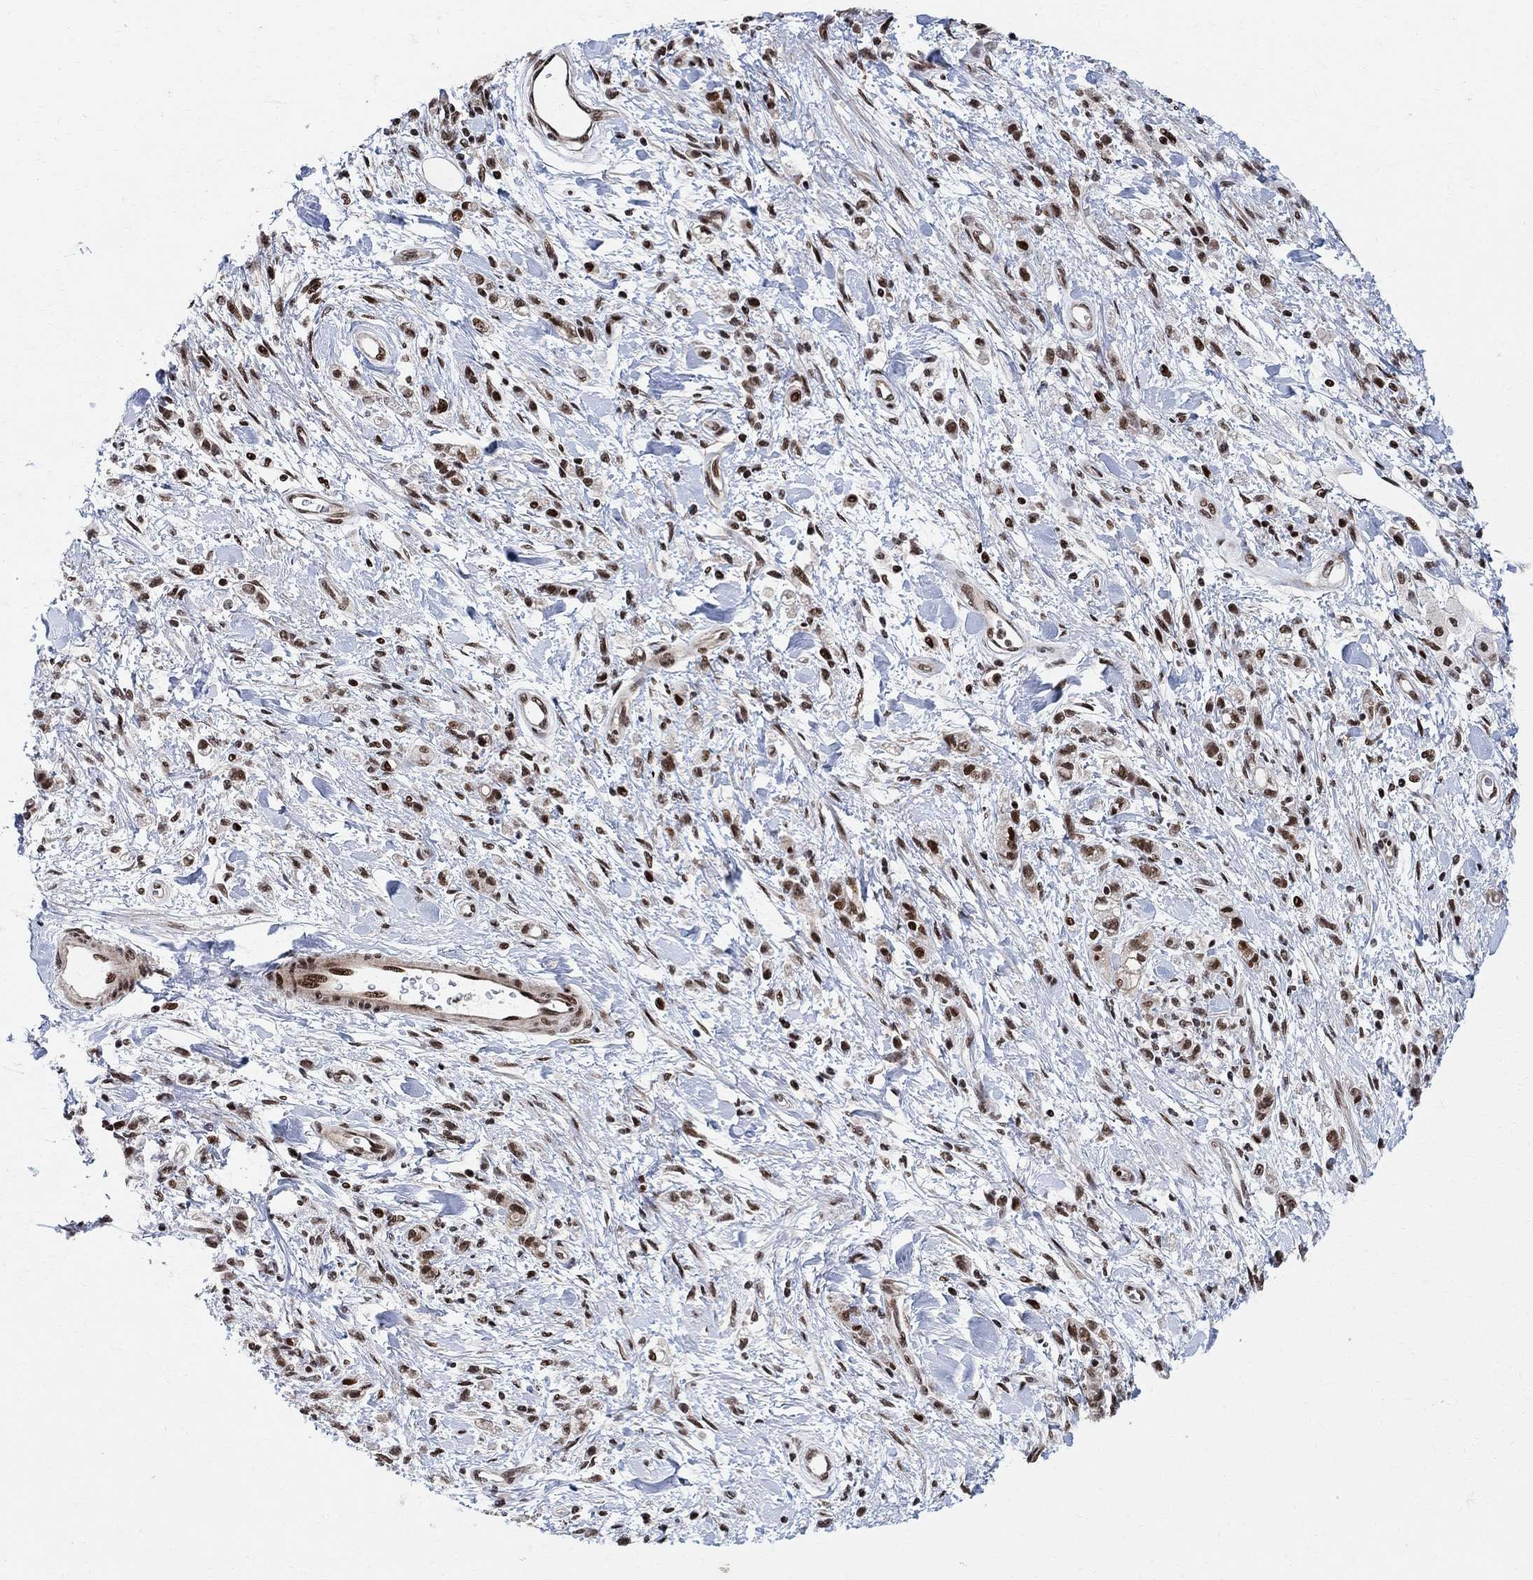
{"staining": {"intensity": "strong", "quantity": ">75%", "location": "nuclear"}, "tissue": "stomach cancer", "cell_type": "Tumor cells", "image_type": "cancer", "snomed": [{"axis": "morphology", "description": "Adenocarcinoma, NOS"}, {"axis": "topography", "description": "Stomach"}], "caption": "Stomach adenocarcinoma stained for a protein shows strong nuclear positivity in tumor cells. The protein of interest is shown in brown color, while the nuclei are stained blue.", "gene": "E4F1", "patient": {"sex": "male", "age": 77}}